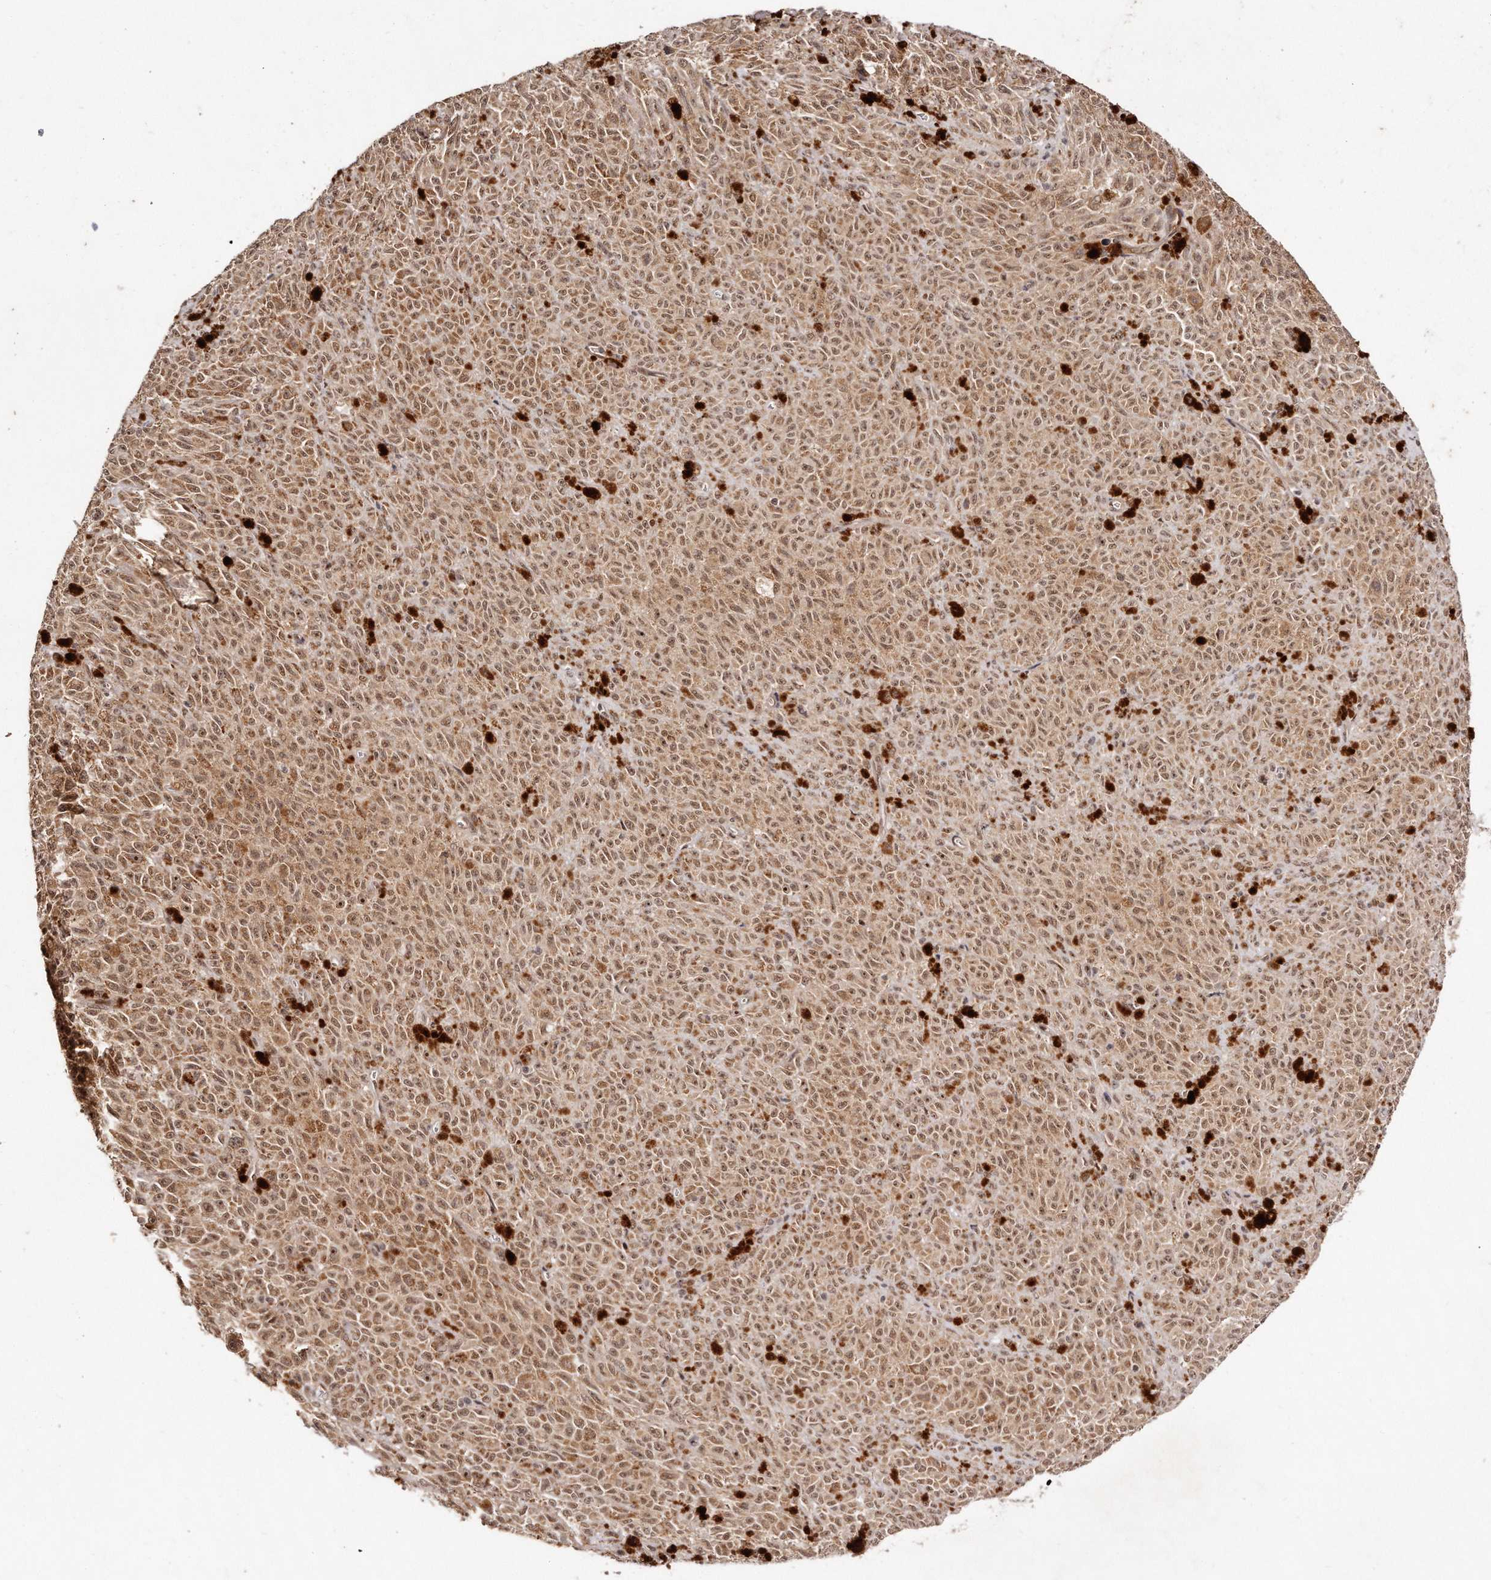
{"staining": {"intensity": "moderate", "quantity": ">75%", "location": "cytoplasmic/membranous,nuclear"}, "tissue": "melanoma", "cell_type": "Tumor cells", "image_type": "cancer", "snomed": [{"axis": "morphology", "description": "Malignant melanoma, NOS"}, {"axis": "topography", "description": "Skin"}], "caption": "Human malignant melanoma stained with a protein marker shows moderate staining in tumor cells.", "gene": "SOX4", "patient": {"sex": "female", "age": 82}}